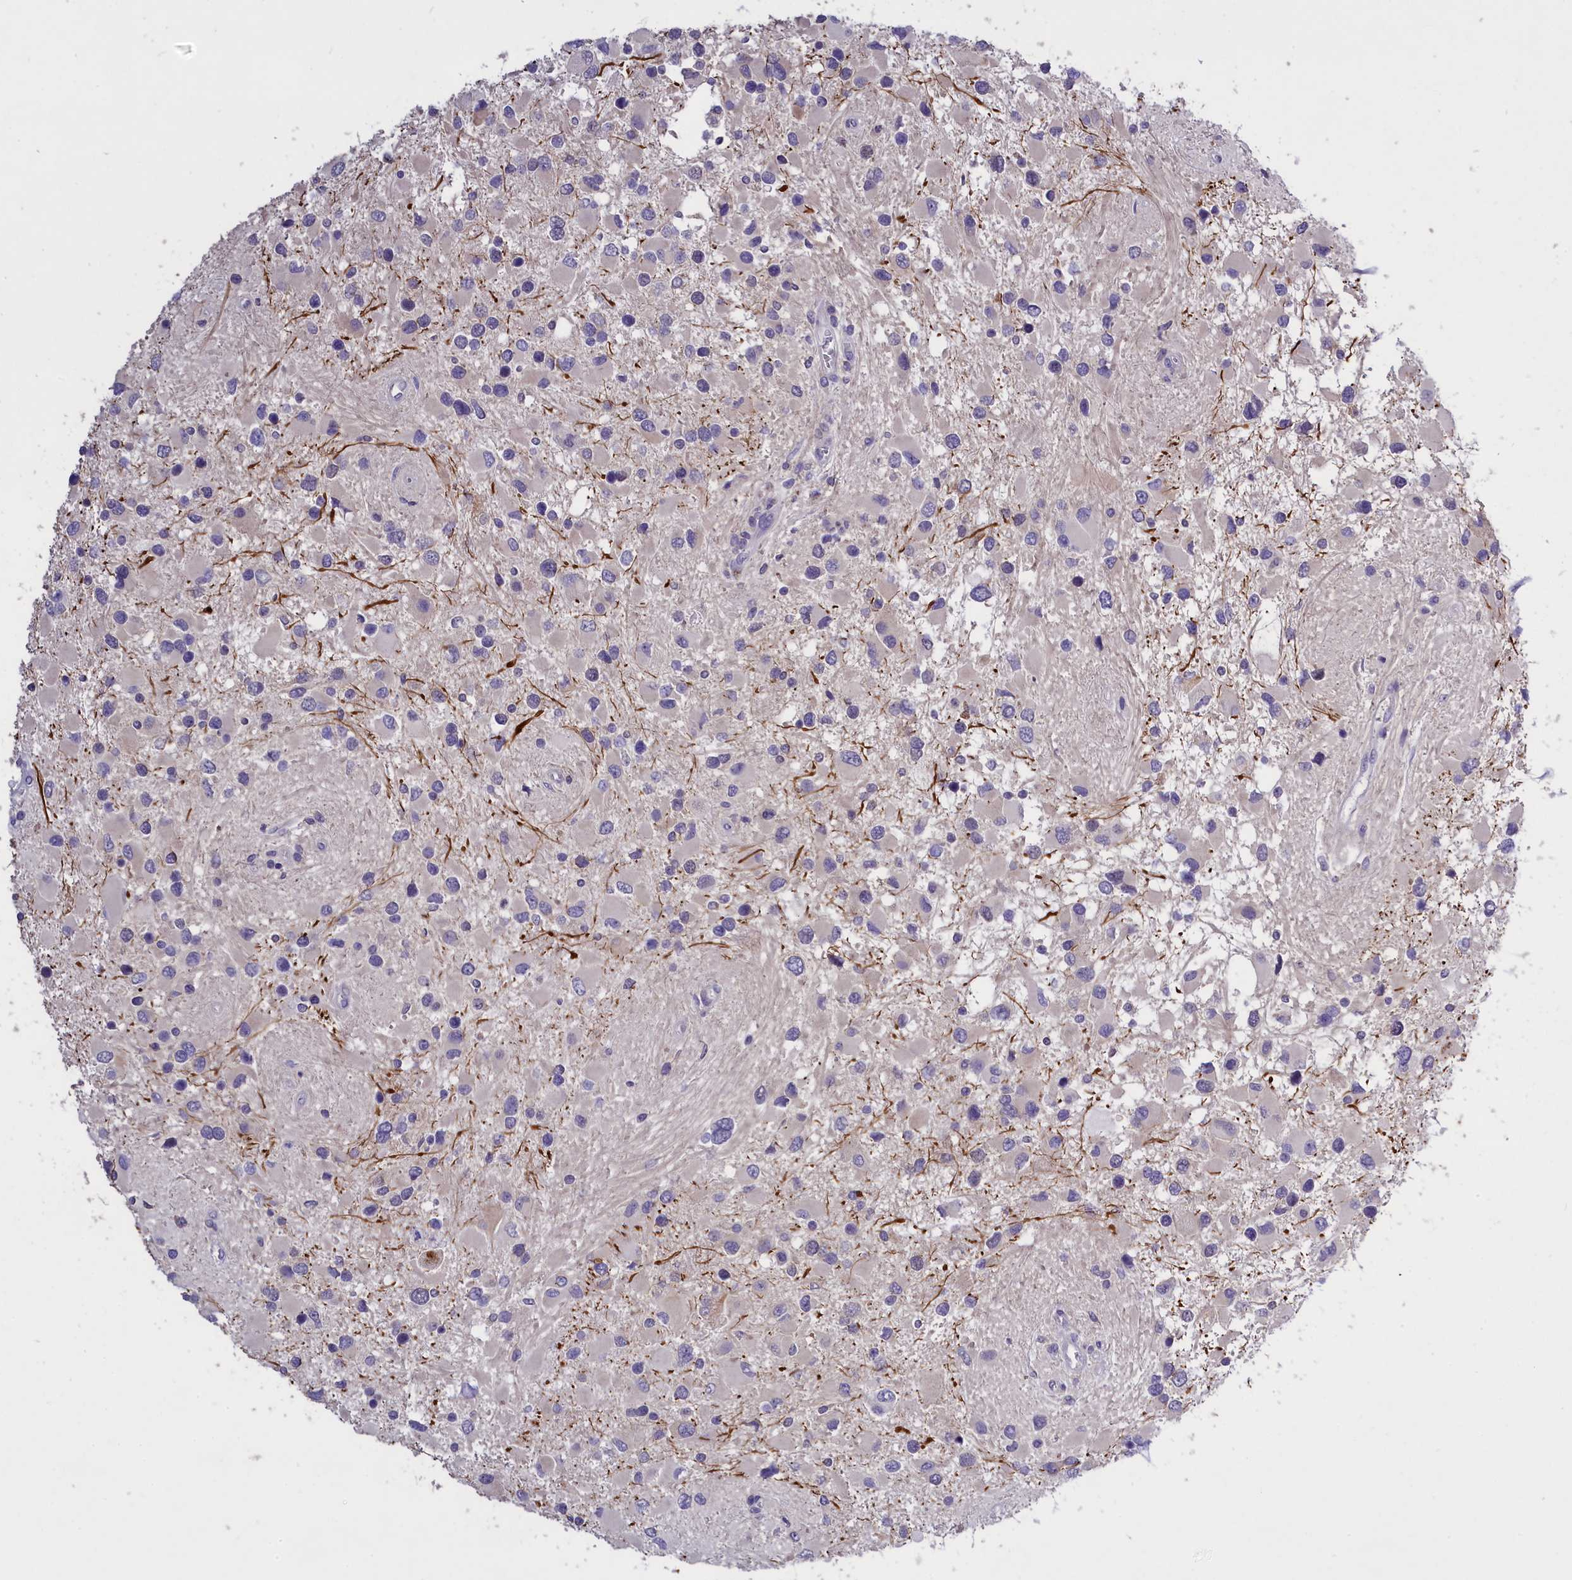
{"staining": {"intensity": "negative", "quantity": "none", "location": "none"}, "tissue": "glioma", "cell_type": "Tumor cells", "image_type": "cancer", "snomed": [{"axis": "morphology", "description": "Glioma, malignant, High grade"}, {"axis": "topography", "description": "Brain"}], "caption": "Human glioma stained for a protein using immunohistochemistry (IHC) exhibits no expression in tumor cells.", "gene": "ENPP6", "patient": {"sex": "male", "age": 53}}